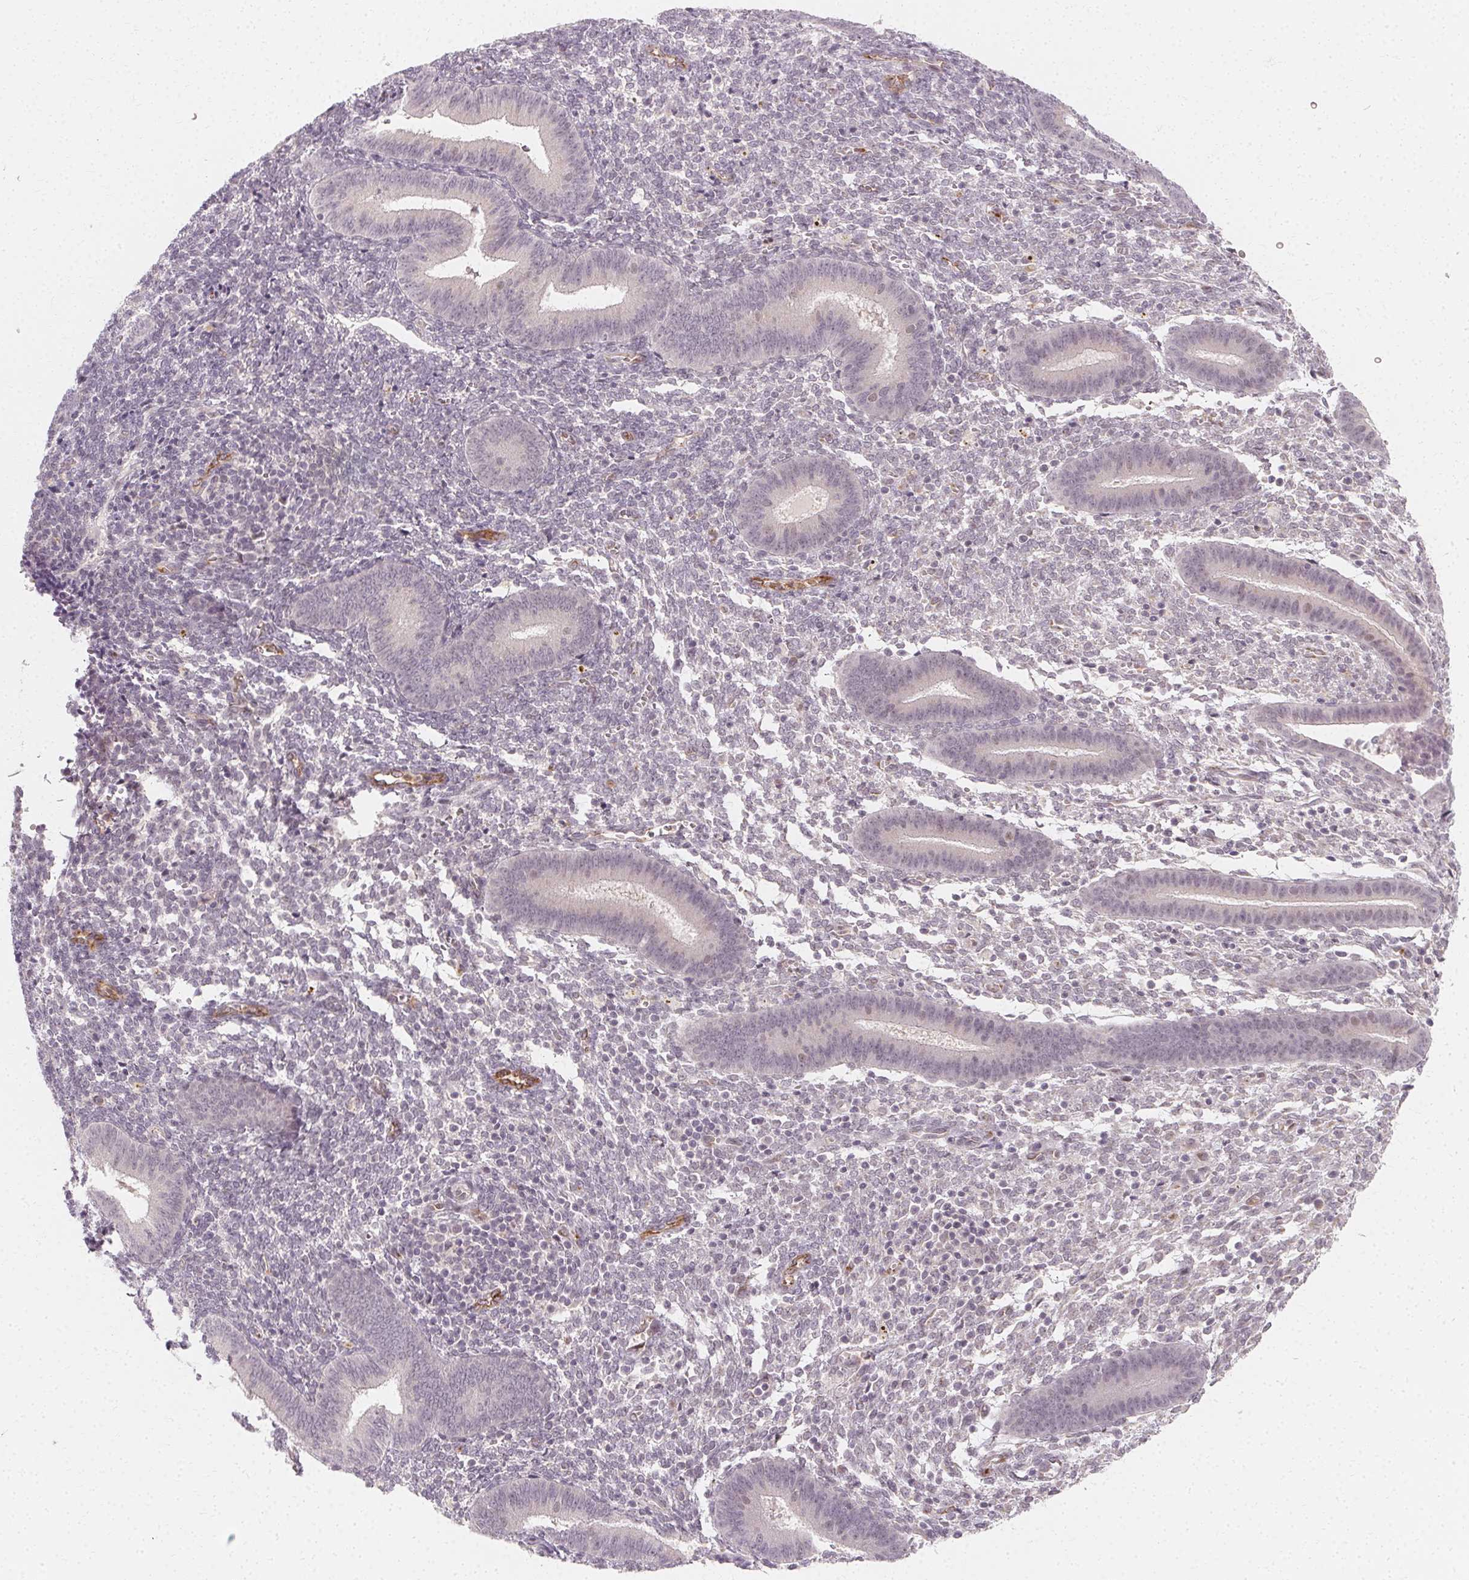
{"staining": {"intensity": "negative", "quantity": "none", "location": "none"}, "tissue": "endometrium", "cell_type": "Cells in endometrial stroma", "image_type": "normal", "snomed": [{"axis": "morphology", "description": "Normal tissue, NOS"}, {"axis": "topography", "description": "Endometrium"}], "caption": "This is a micrograph of IHC staining of normal endometrium, which shows no positivity in cells in endometrial stroma.", "gene": "CLCNKA", "patient": {"sex": "female", "age": 25}}